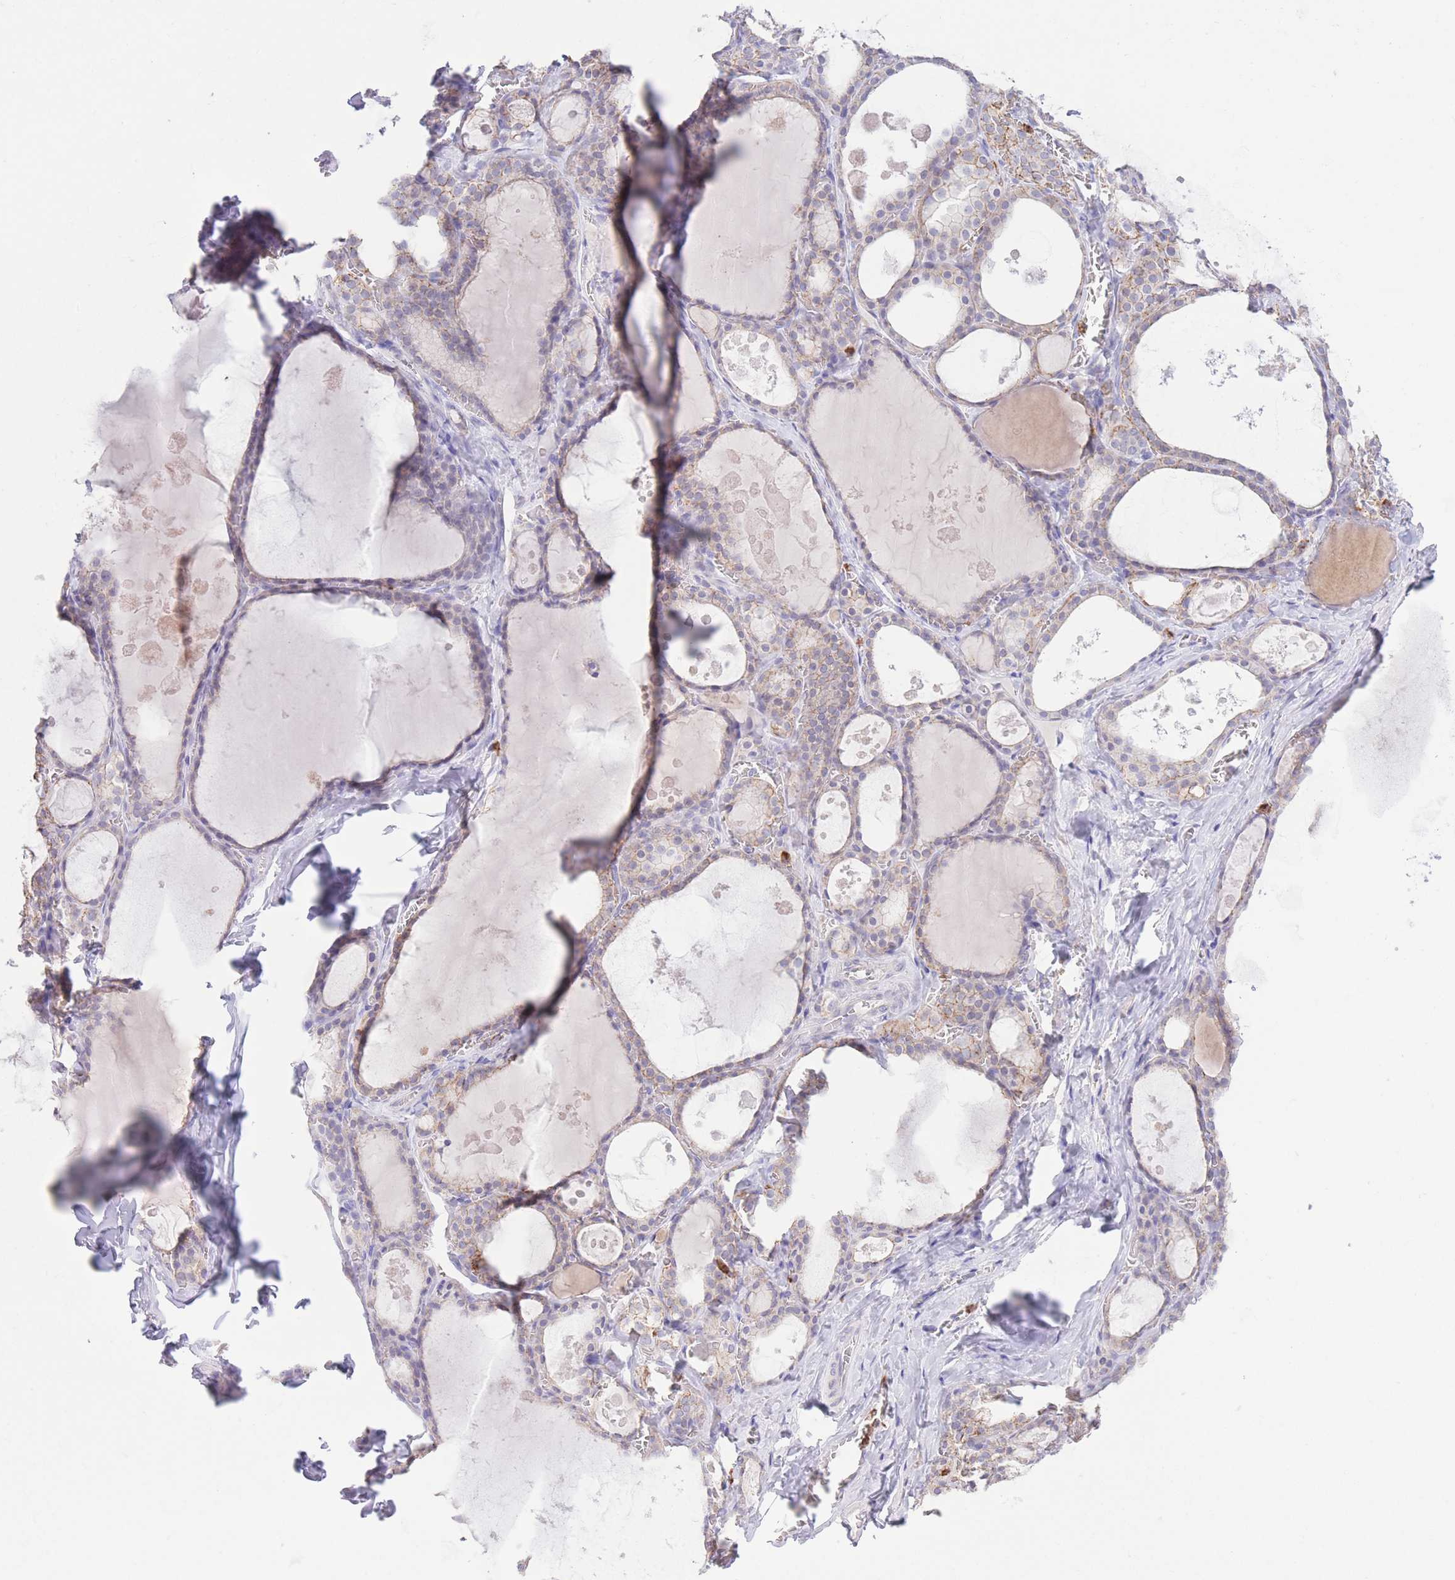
{"staining": {"intensity": "moderate", "quantity": "25%-75%", "location": "cytoplasmic/membranous"}, "tissue": "thyroid gland", "cell_type": "Glandular cells", "image_type": "normal", "snomed": [{"axis": "morphology", "description": "Normal tissue, NOS"}, {"axis": "topography", "description": "Thyroid gland"}], "caption": "This is an image of IHC staining of benign thyroid gland, which shows moderate positivity in the cytoplasmic/membranous of glandular cells.", "gene": "LCLAT1", "patient": {"sex": "male", "age": 56}}